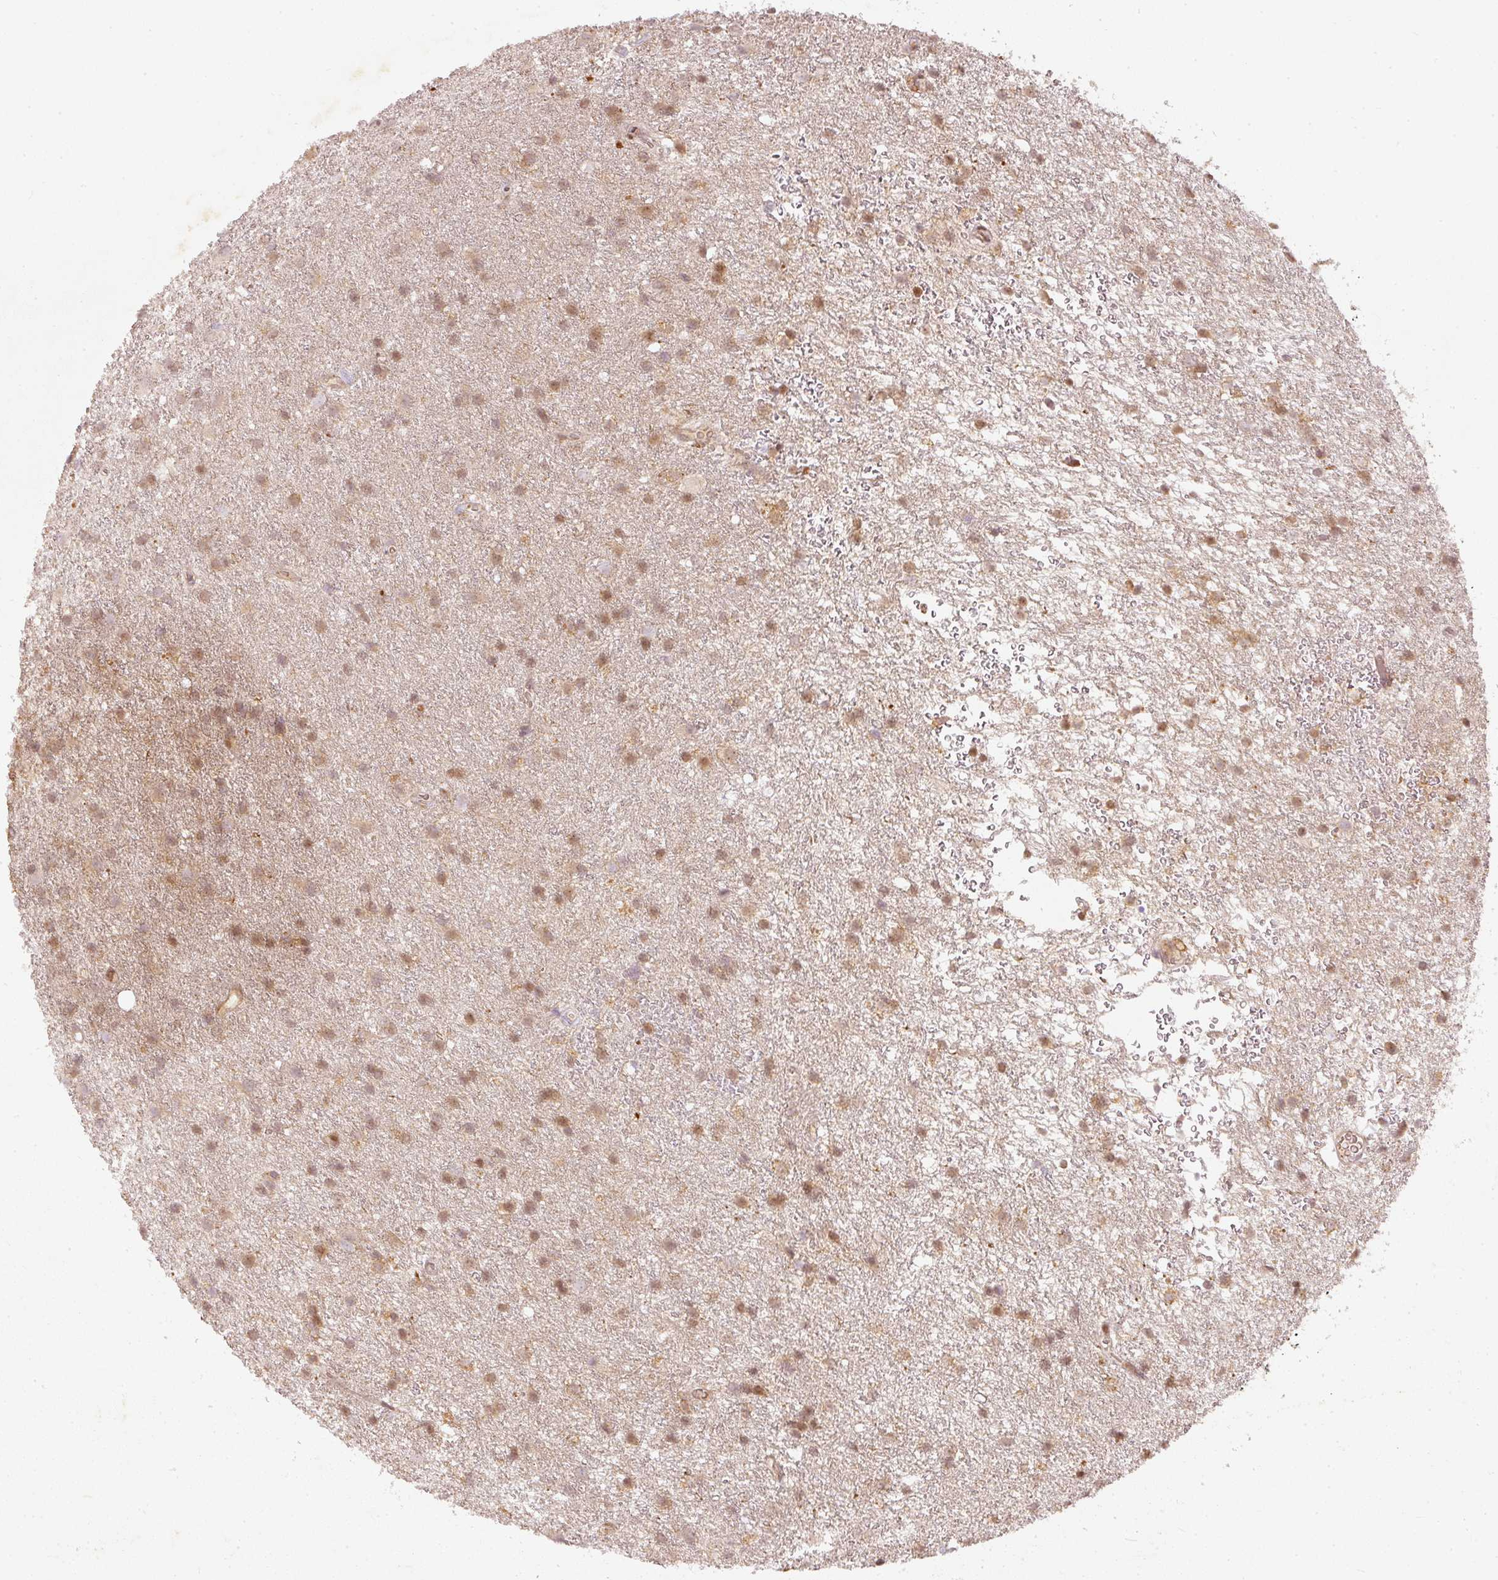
{"staining": {"intensity": "moderate", "quantity": ">75%", "location": "cytoplasmic/membranous,nuclear"}, "tissue": "glioma", "cell_type": "Tumor cells", "image_type": "cancer", "snomed": [{"axis": "morphology", "description": "Glioma, malignant, High grade"}, {"axis": "topography", "description": "Brain"}], "caption": "Tumor cells demonstrate moderate cytoplasmic/membranous and nuclear staining in about >75% of cells in glioma.", "gene": "ZNF580", "patient": {"sex": "female", "age": 50}}